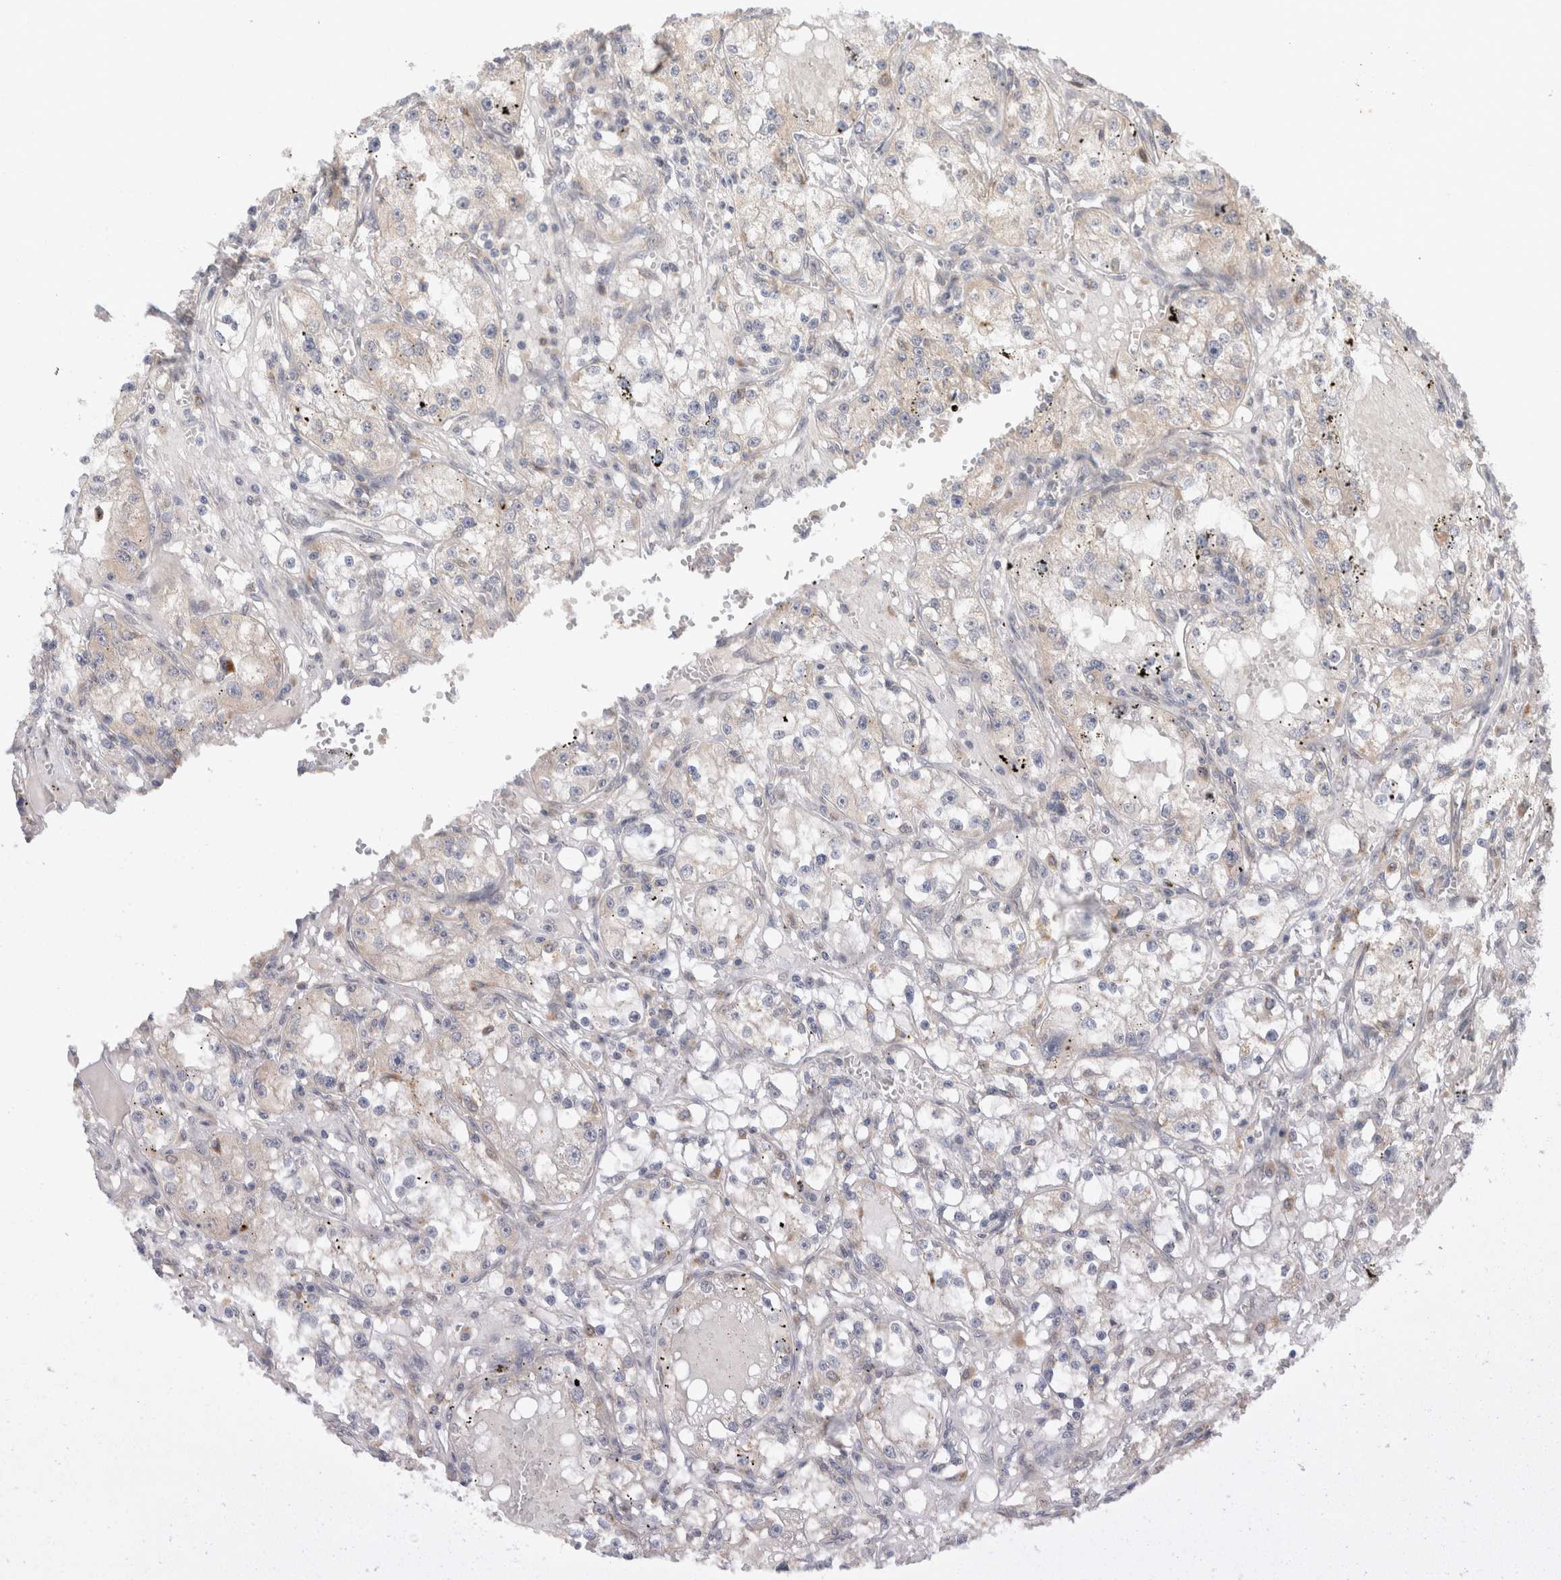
{"staining": {"intensity": "negative", "quantity": "none", "location": "none"}, "tissue": "renal cancer", "cell_type": "Tumor cells", "image_type": "cancer", "snomed": [{"axis": "morphology", "description": "Adenocarcinoma, NOS"}, {"axis": "topography", "description": "Kidney"}], "caption": "An image of human renal cancer is negative for staining in tumor cells. Nuclei are stained in blue.", "gene": "SGK1", "patient": {"sex": "male", "age": 56}}